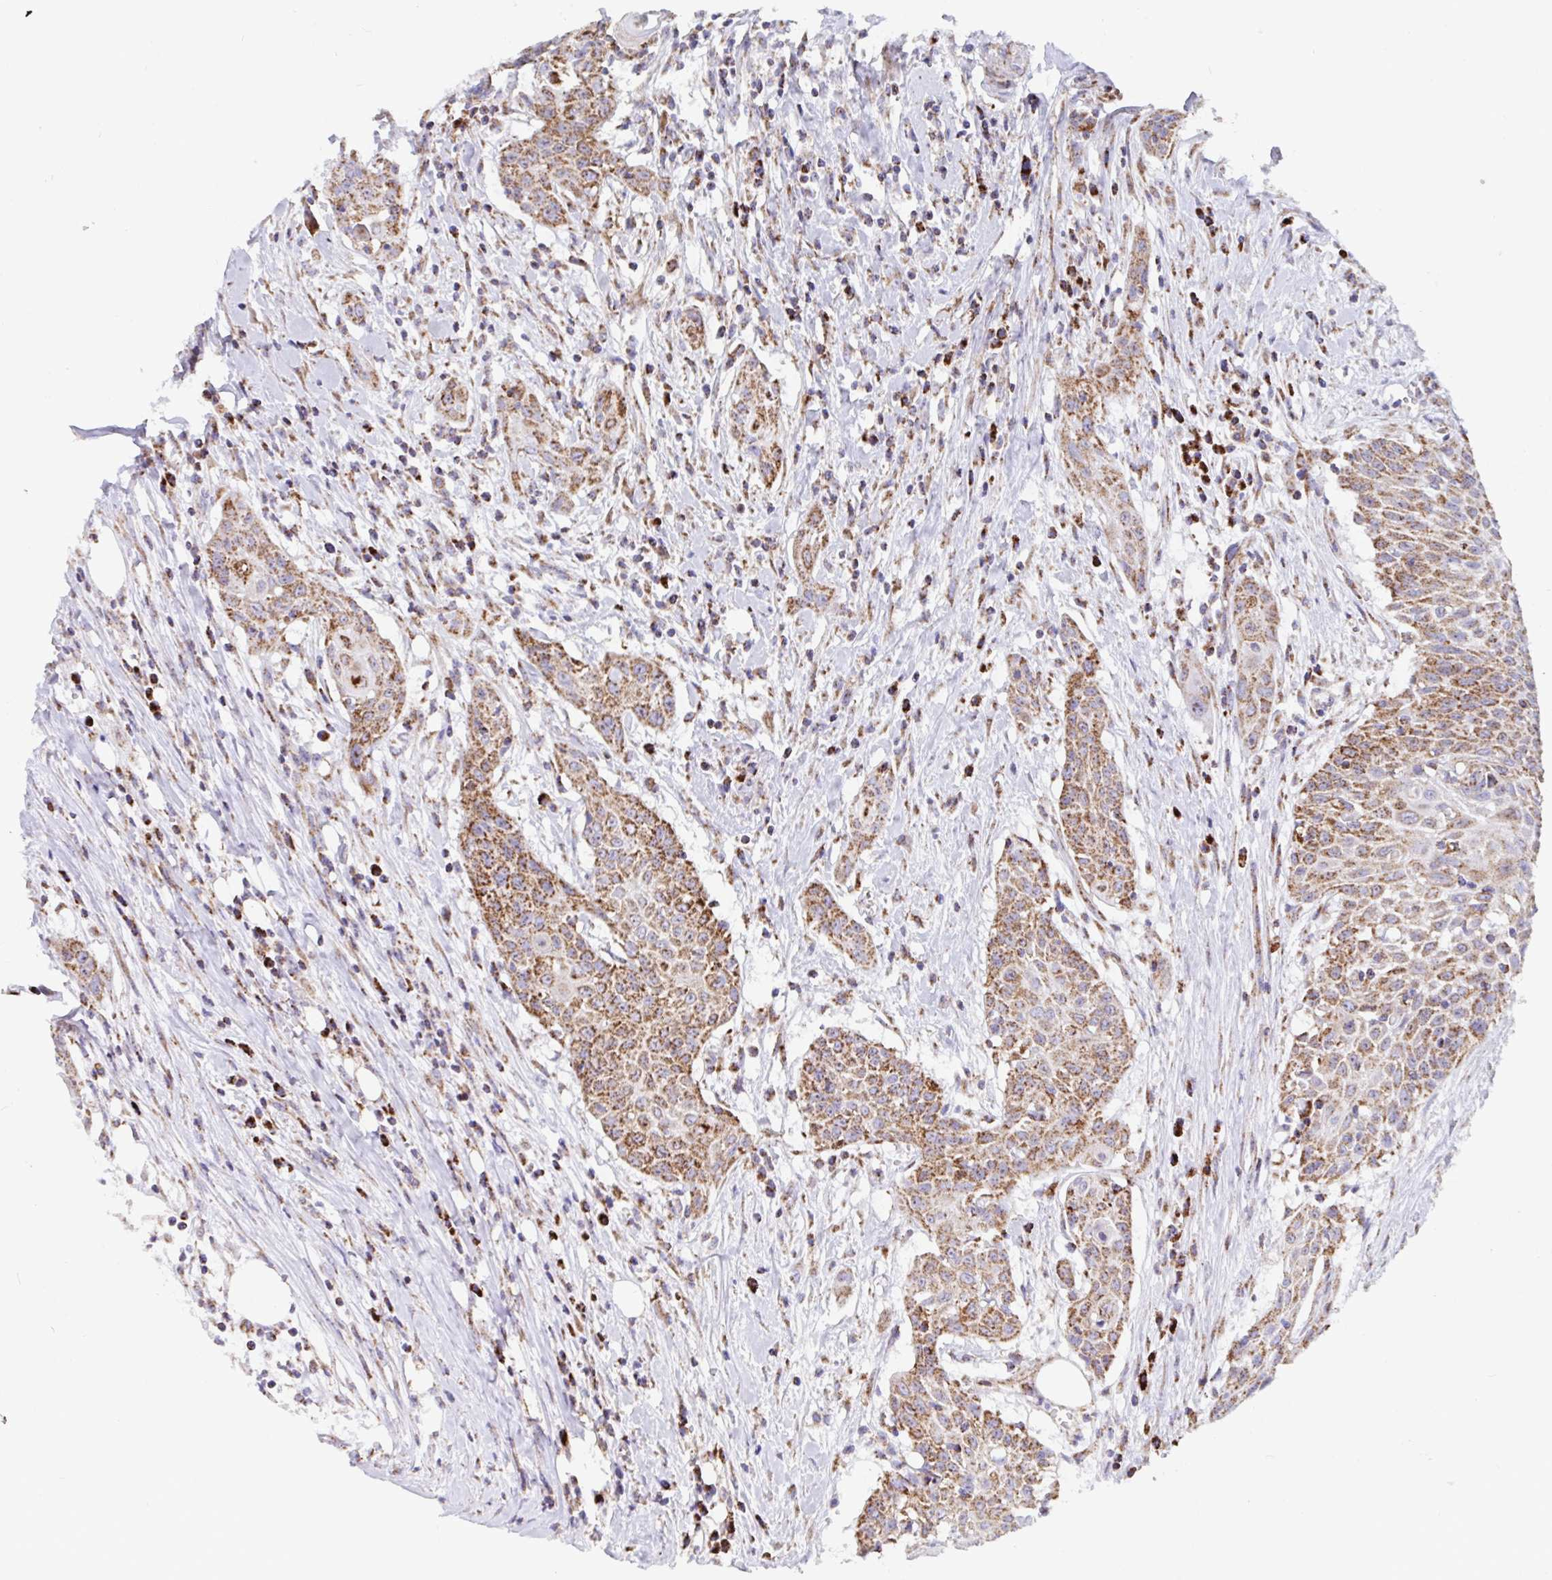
{"staining": {"intensity": "moderate", "quantity": ">75%", "location": "cytoplasmic/membranous"}, "tissue": "head and neck cancer", "cell_type": "Tumor cells", "image_type": "cancer", "snomed": [{"axis": "morphology", "description": "Squamous cell carcinoma, NOS"}, {"axis": "topography", "description": "Lymph node"}, {"axis": "topography", "description": "Salivary gland"}, {"axis": "topography", "description": "Head-Neck"}], "caption": "Human head and neck cancer stained with a brown dye displays moderate cytoplasmic/membranous positive staining in approximately >75% of tumor cells.", "gene": "ATP5MJ", "patient": {"sex": "female", "age": 74}}